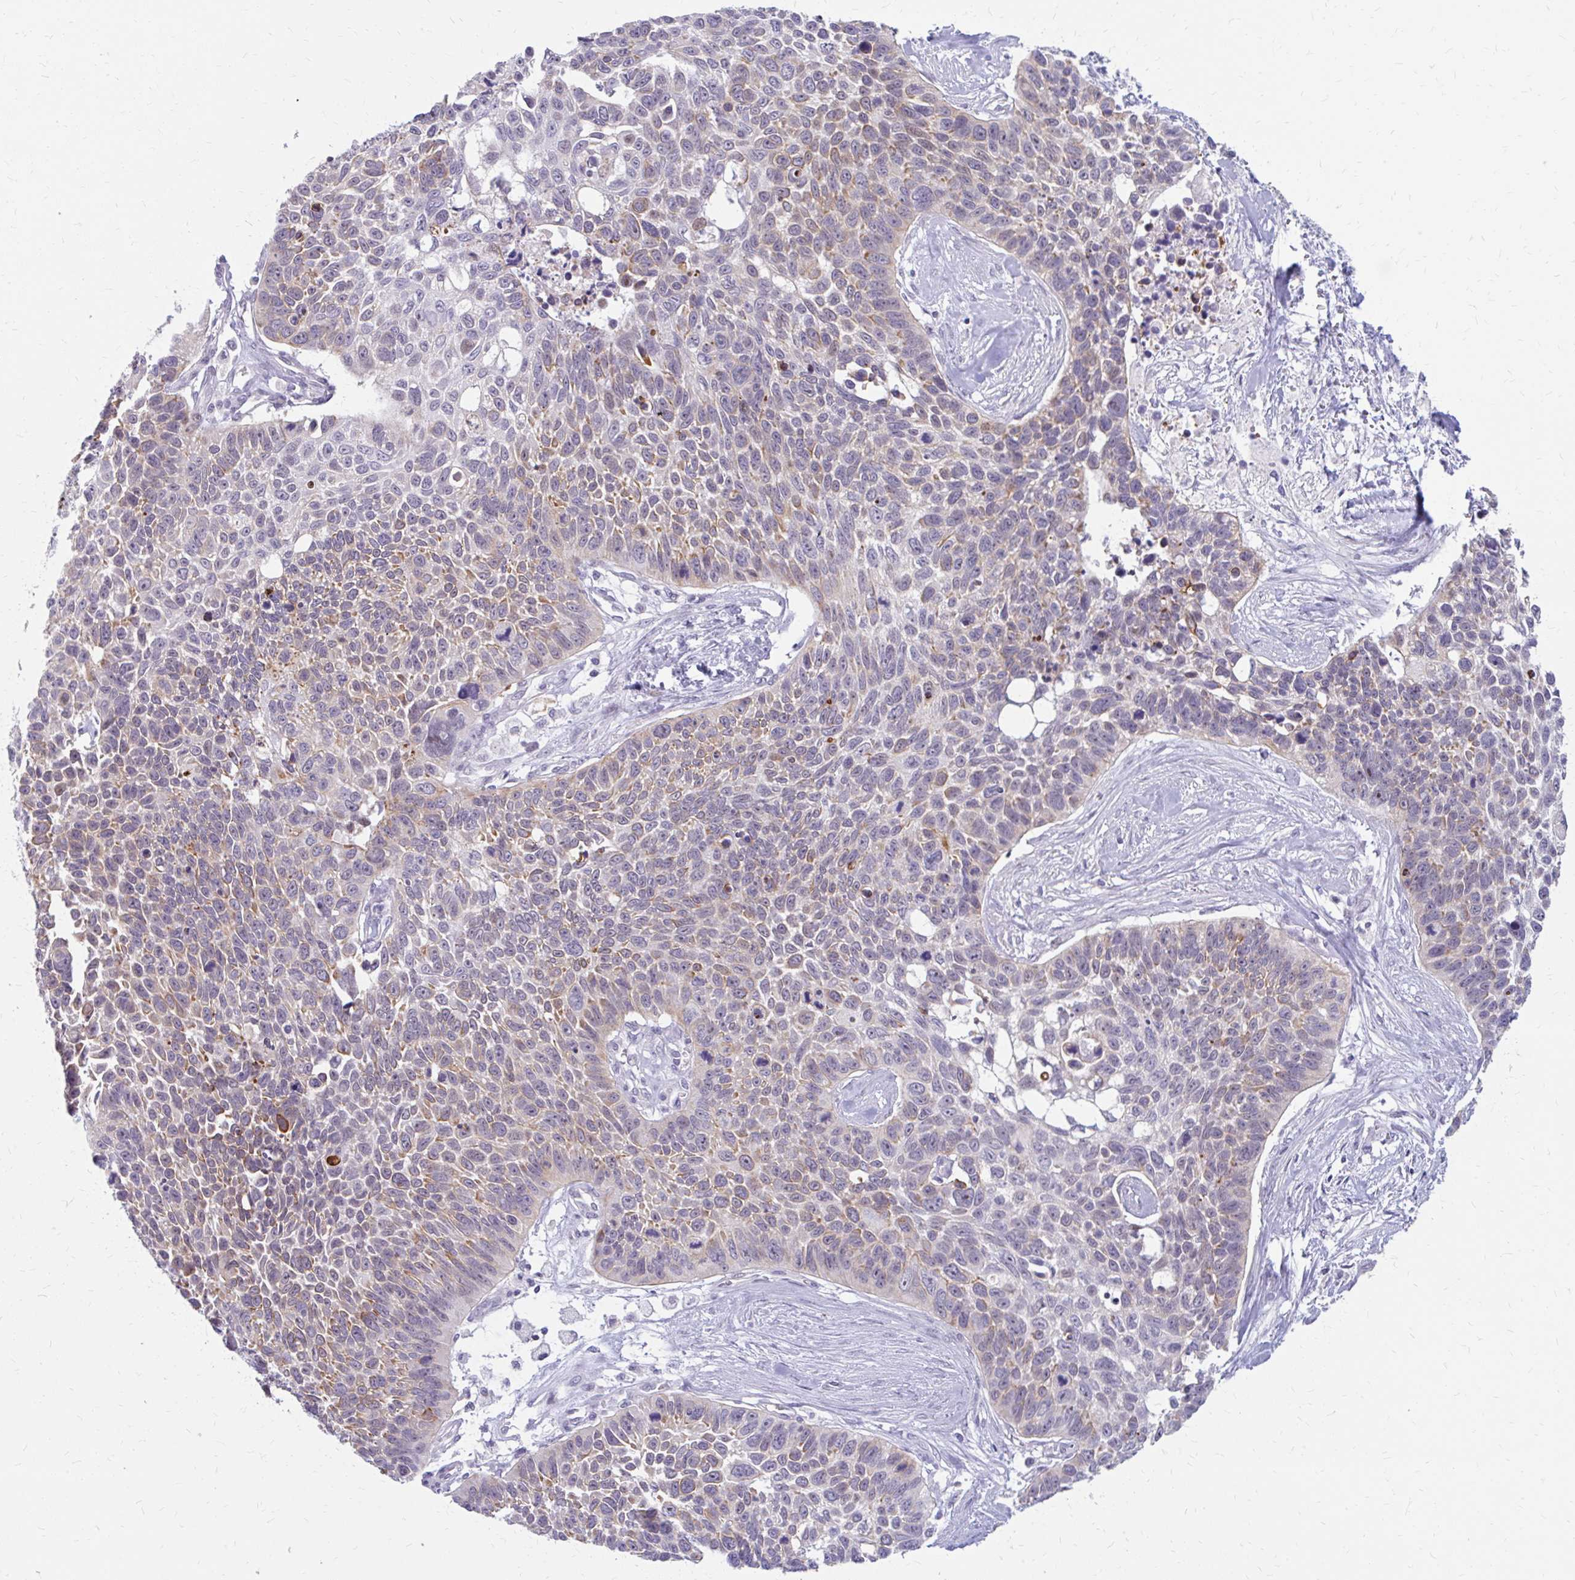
{"staining": {"intensity": "moderate", "quantity": "25%-75%", "location": "cytoplasmic/membranous"}, "tissue": "lung cancer", "cell_type": "Tumor cells", "image_type": "cancer", "snomed": [{"axis": "morphology", "description": "Squamous cell carcinoma, NOS"}, {"axis": "topography", "description": "Lung"}], "caption": "A medium amount of moderate cytoplasmic/membranous expression is present in approximately 25%-75% of tumor cells in lung squamous cell carcinoma tissue. The protein is stained brown, and the nuclei are stained in blue (DAB (3,3'-diaminobenzidine) IHC with brightfield microscopy, high magnification).", "gene": "RGS16", "patient": {"sex": "male", "age": 62}}